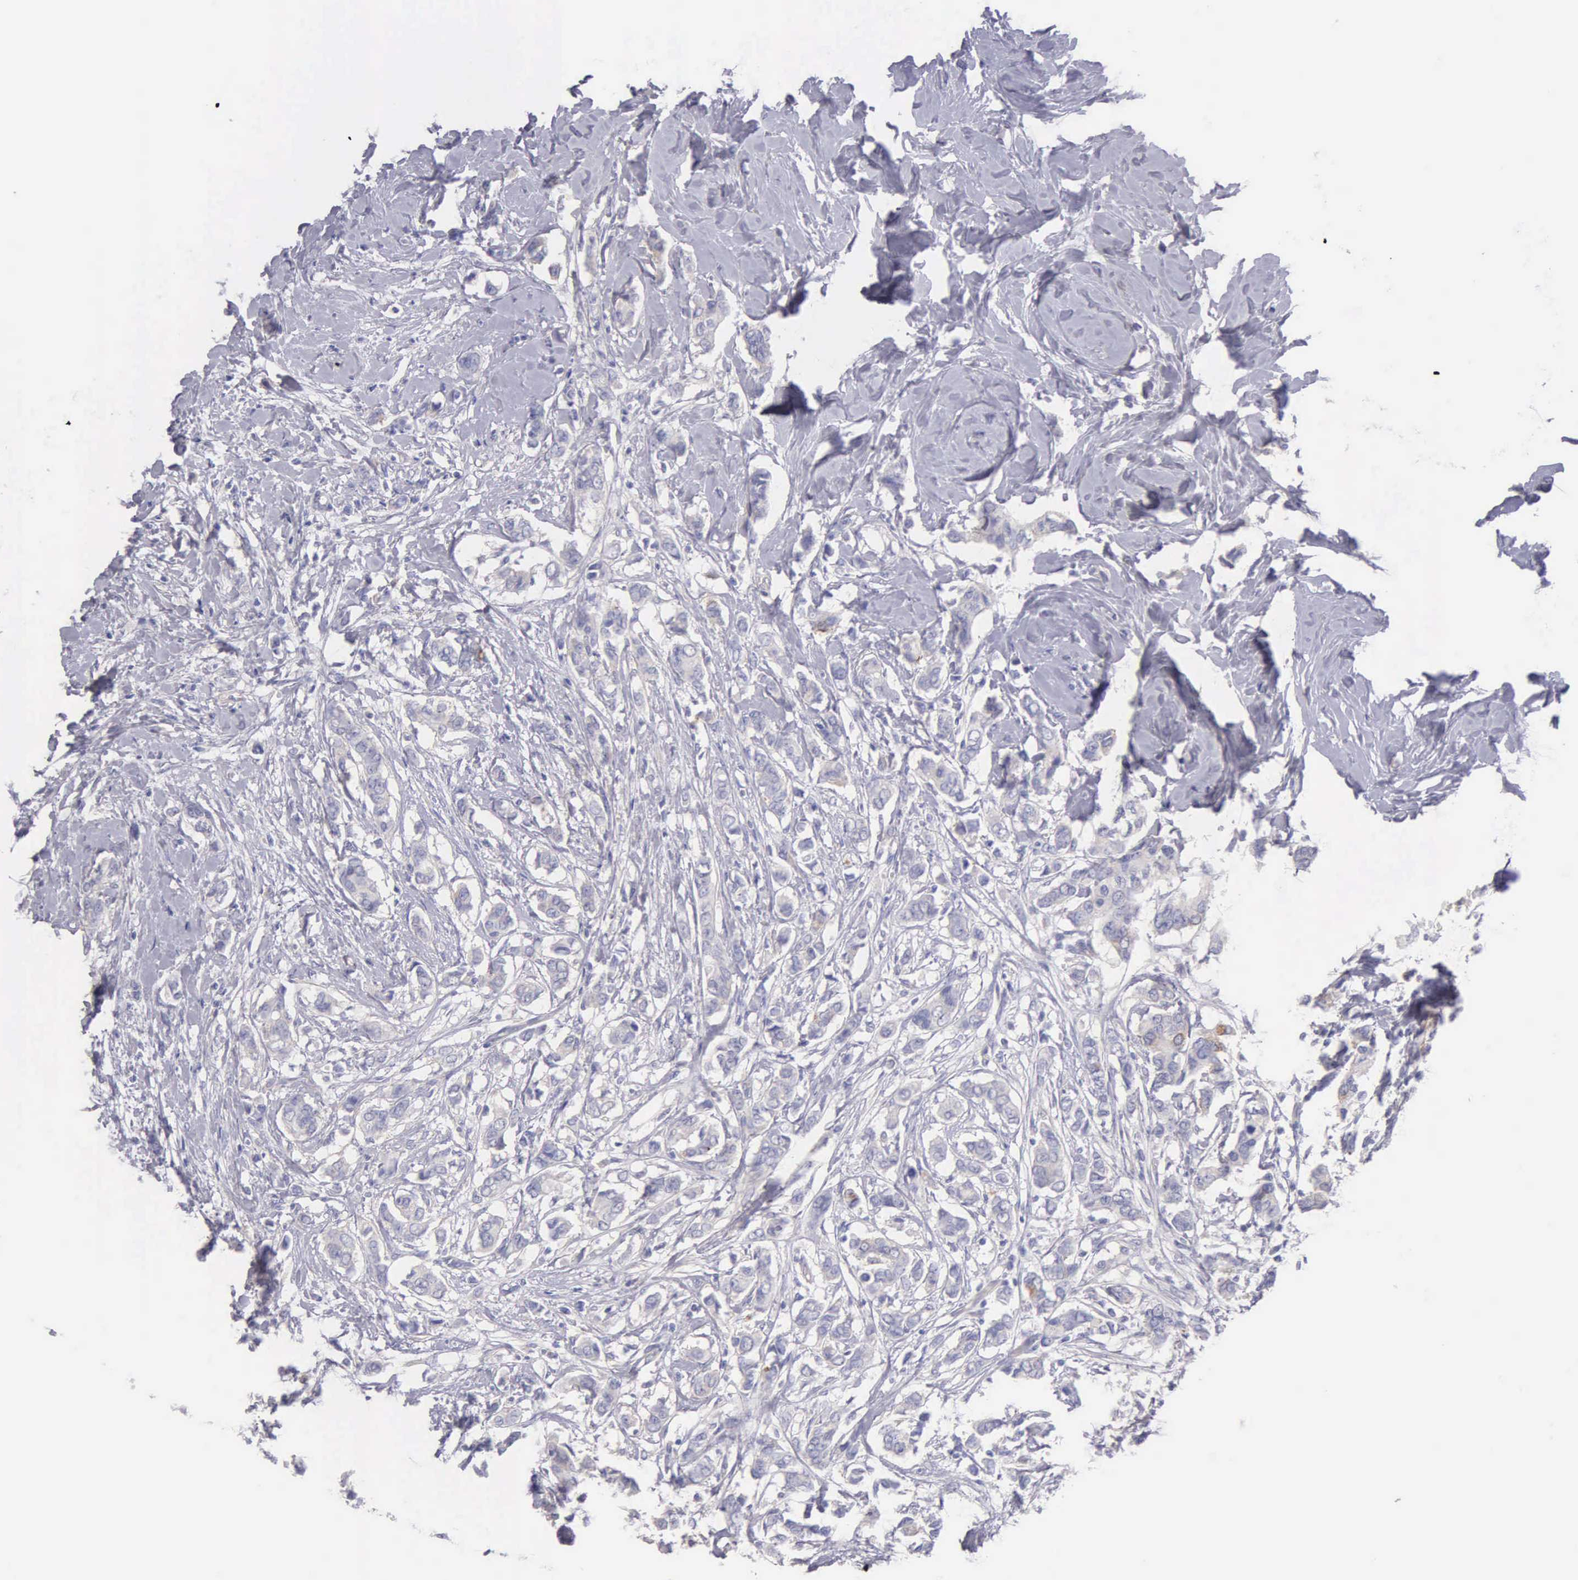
{"staining": {"intensity": "weak", "quantity": "25%-75%", "location": "cytoplasmic/membranous"}, "tissue": "breast cancer", "cell_type": "Tumor cells", "image_type": "cancer", "snomed": [{"axis": "morphology", "description": "Duct carcinoma"}, {"axis": "topography", "description": "Breast"}], "caption": "Weak cytoplasmic/membranous staining for a protein is seen in about 25%-75% of tumor cells of breast cancer using IHC.", "gene": "APP", "patient": {"sex": "female", "age": 84}}